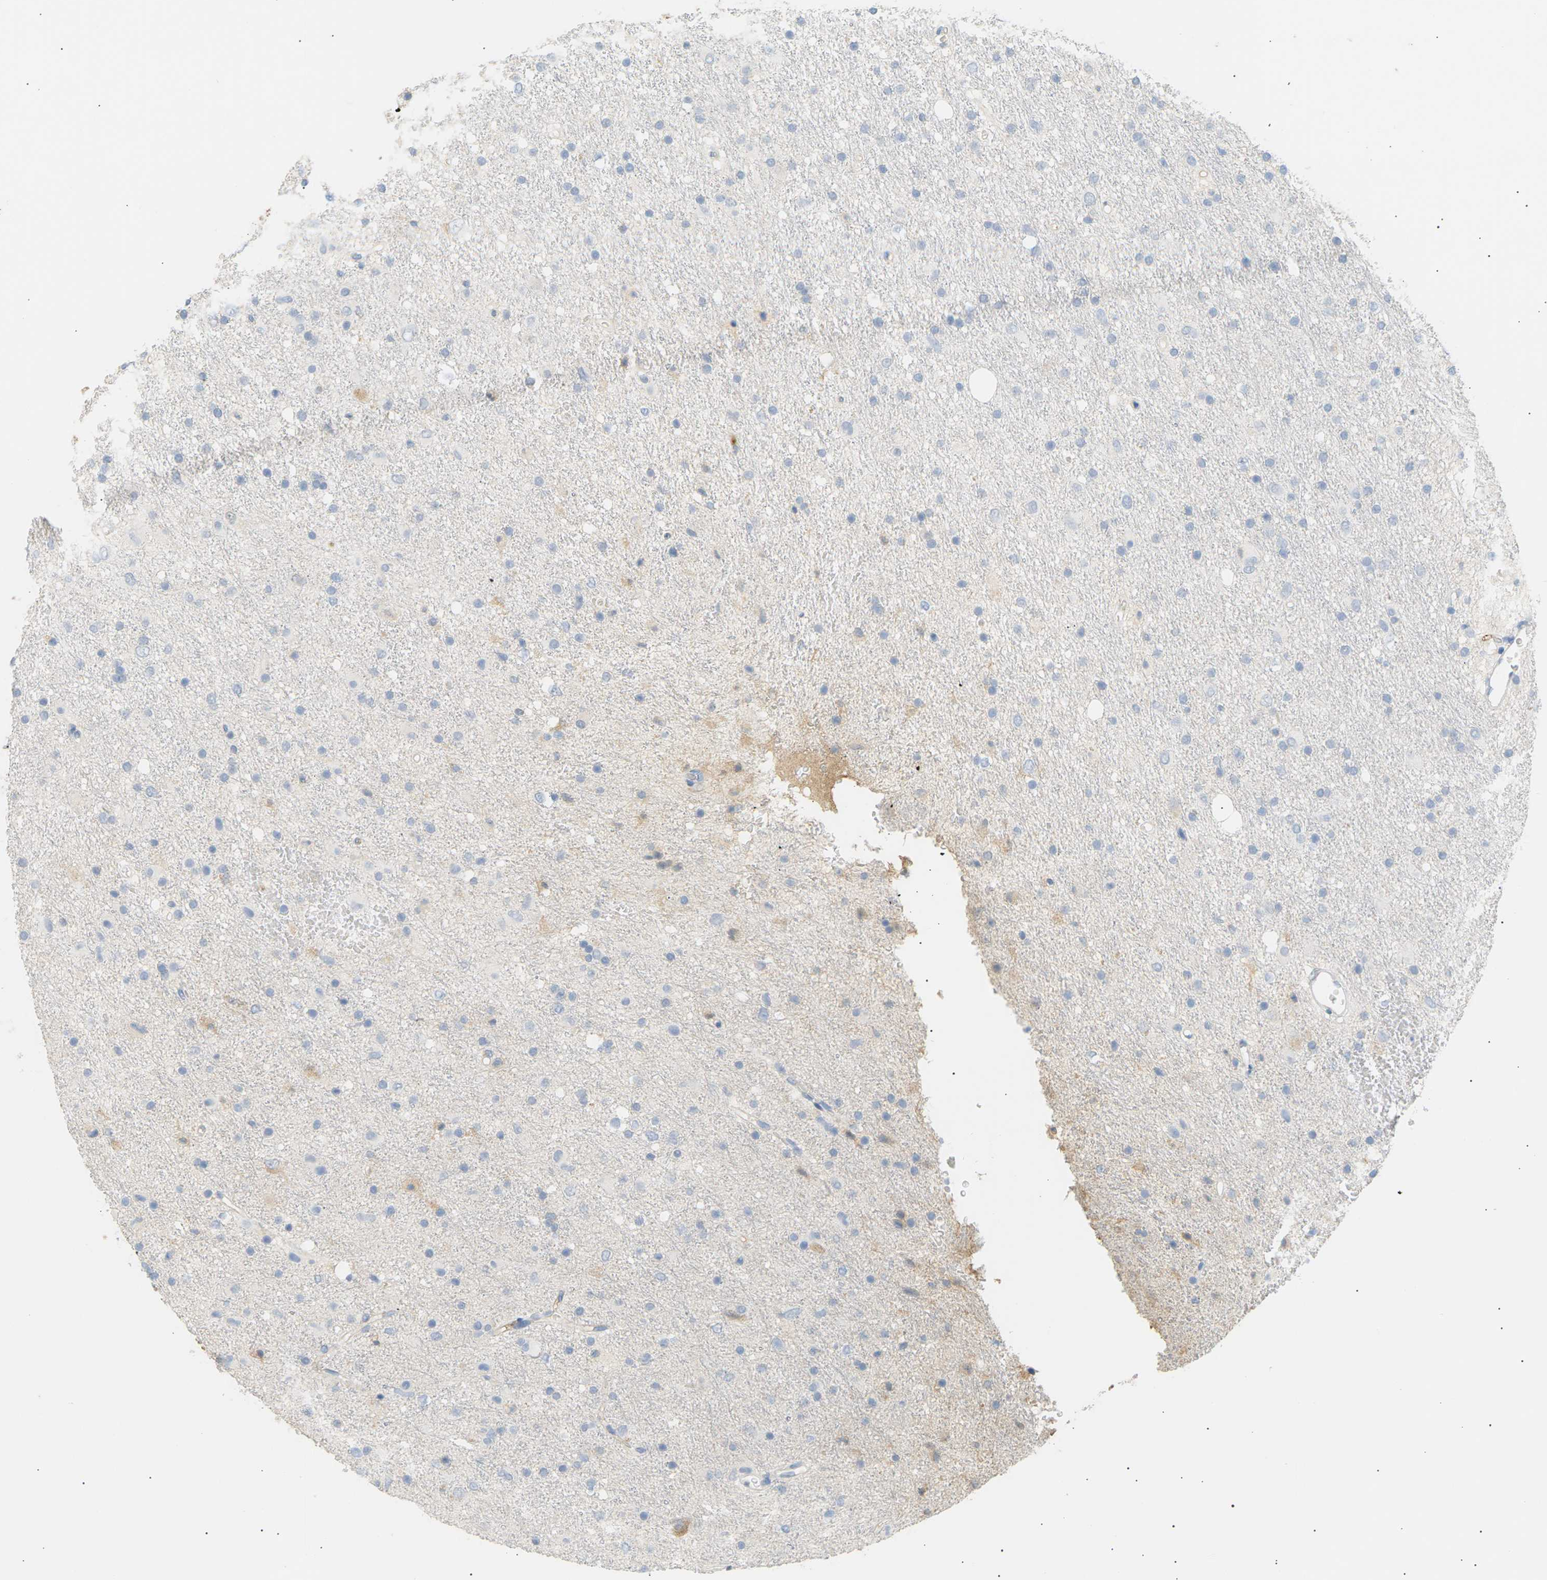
{"staining": {"intensity": "negative", "quantity": "none", "location": "none"}, "tissue": "glioma", "cell_type": "Tumor cells", "image_type": "cancer", "snomed": [{"axis": "morphology", "description": "Glioma, malignant, Low grade"}, {"axis": "topography", "description": "Brain"}], "caption": "An immunohistochemistry histopathology image of glioma is shown. There is no staining in tumor cells of glioma. Nuclei are stained in blue.", "gene": "IGLC3", "patient": {"sex": "male", "age": 77}}